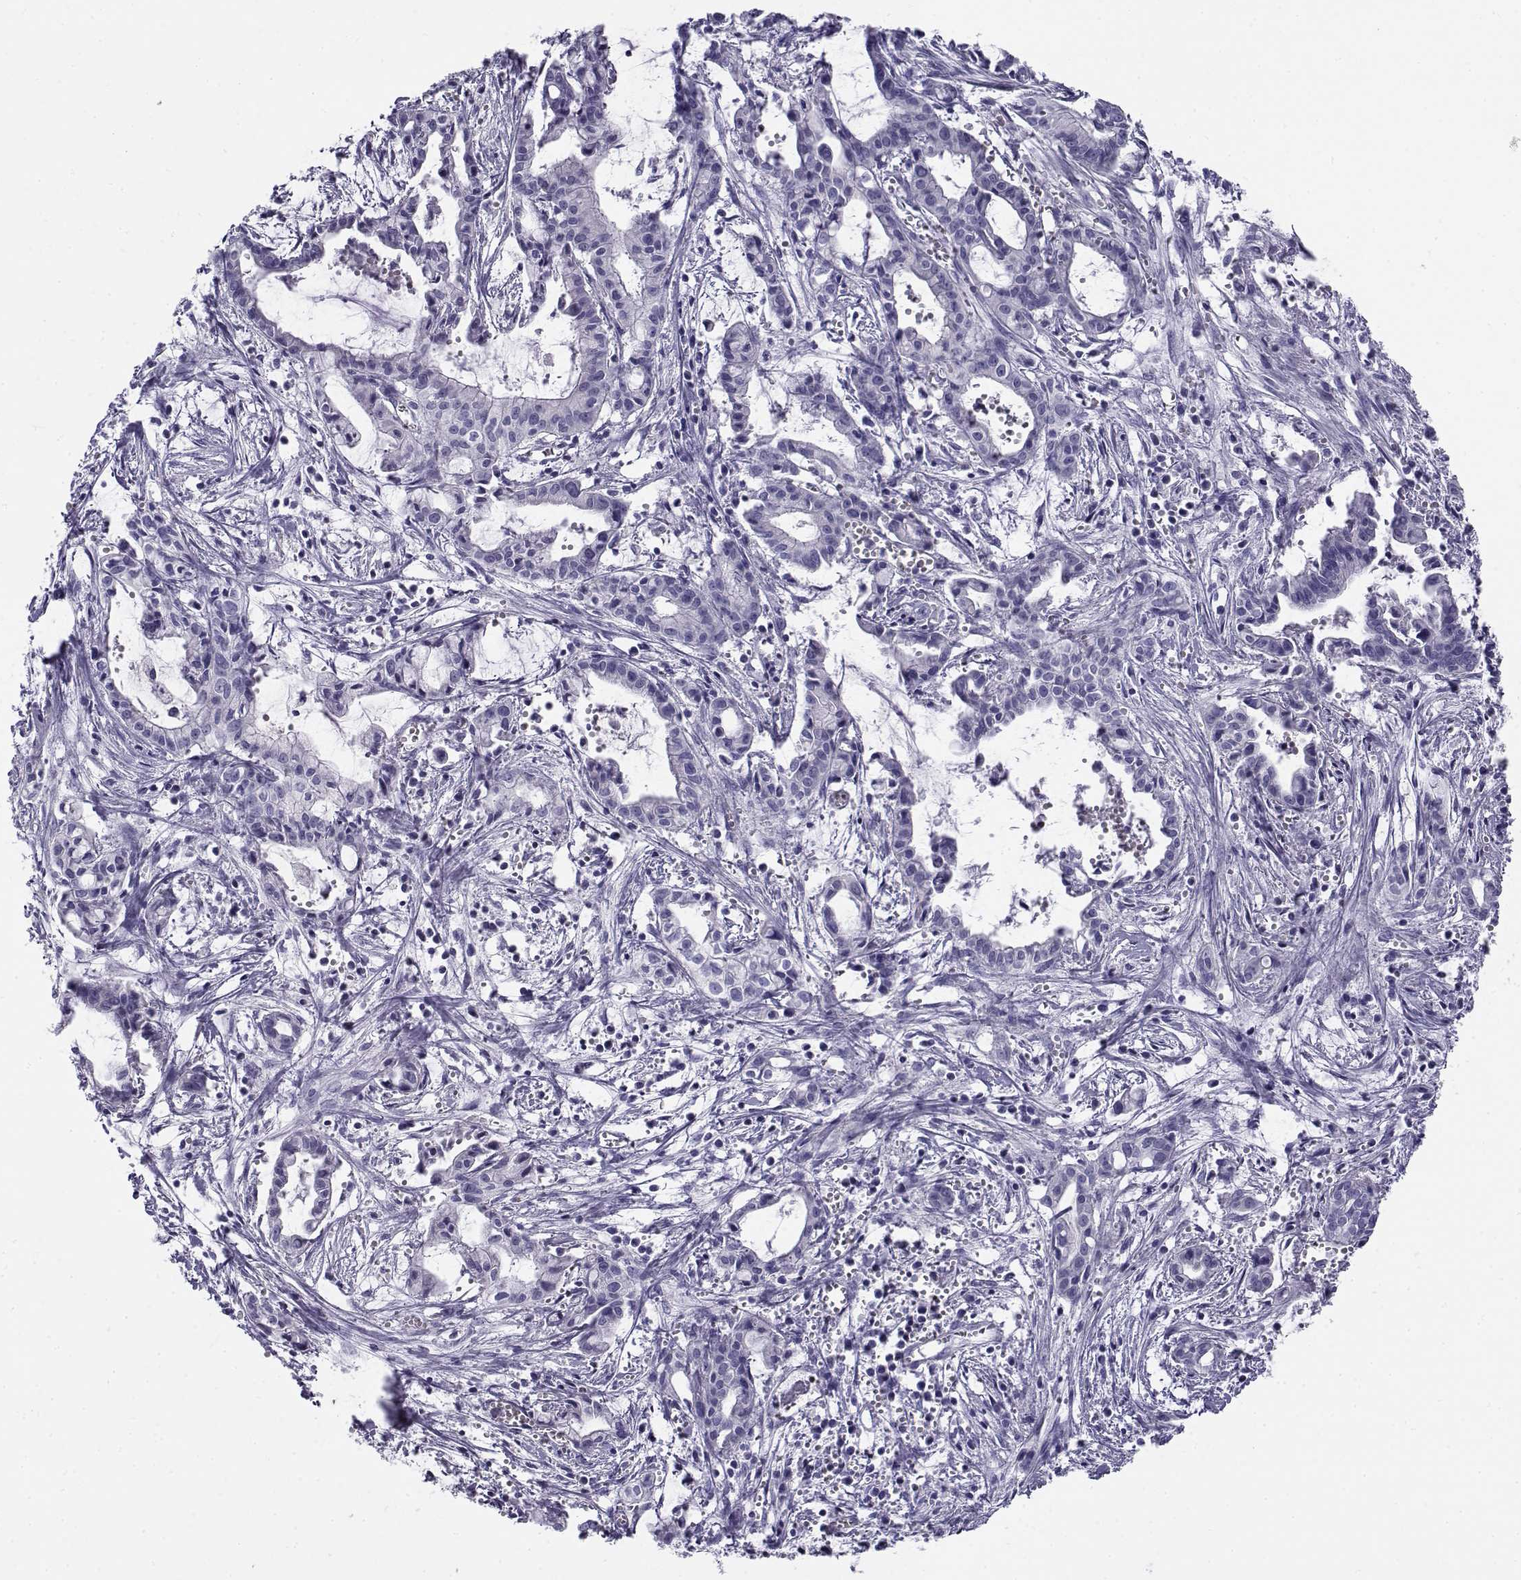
{"staining": {"intensity": "negative", "quantity": "none", "location": "none"}, "tissue": "pancreatic cancer", "cell_type": "Tumor cells", "image_type": "cancer", "snomed": [{"axis": "morphology", "description": "Adenocarcinoma, NOS"}, {"axis": "topography", "description": "Pancreas"}], "caption": "Immunohistochemical staining of human pancreatic cancer (adenocarcinoma) demonstrates no significant positivity in tumor cells.", "gene": "CABS1", "patient": {"sex": "male", "age": 48}}